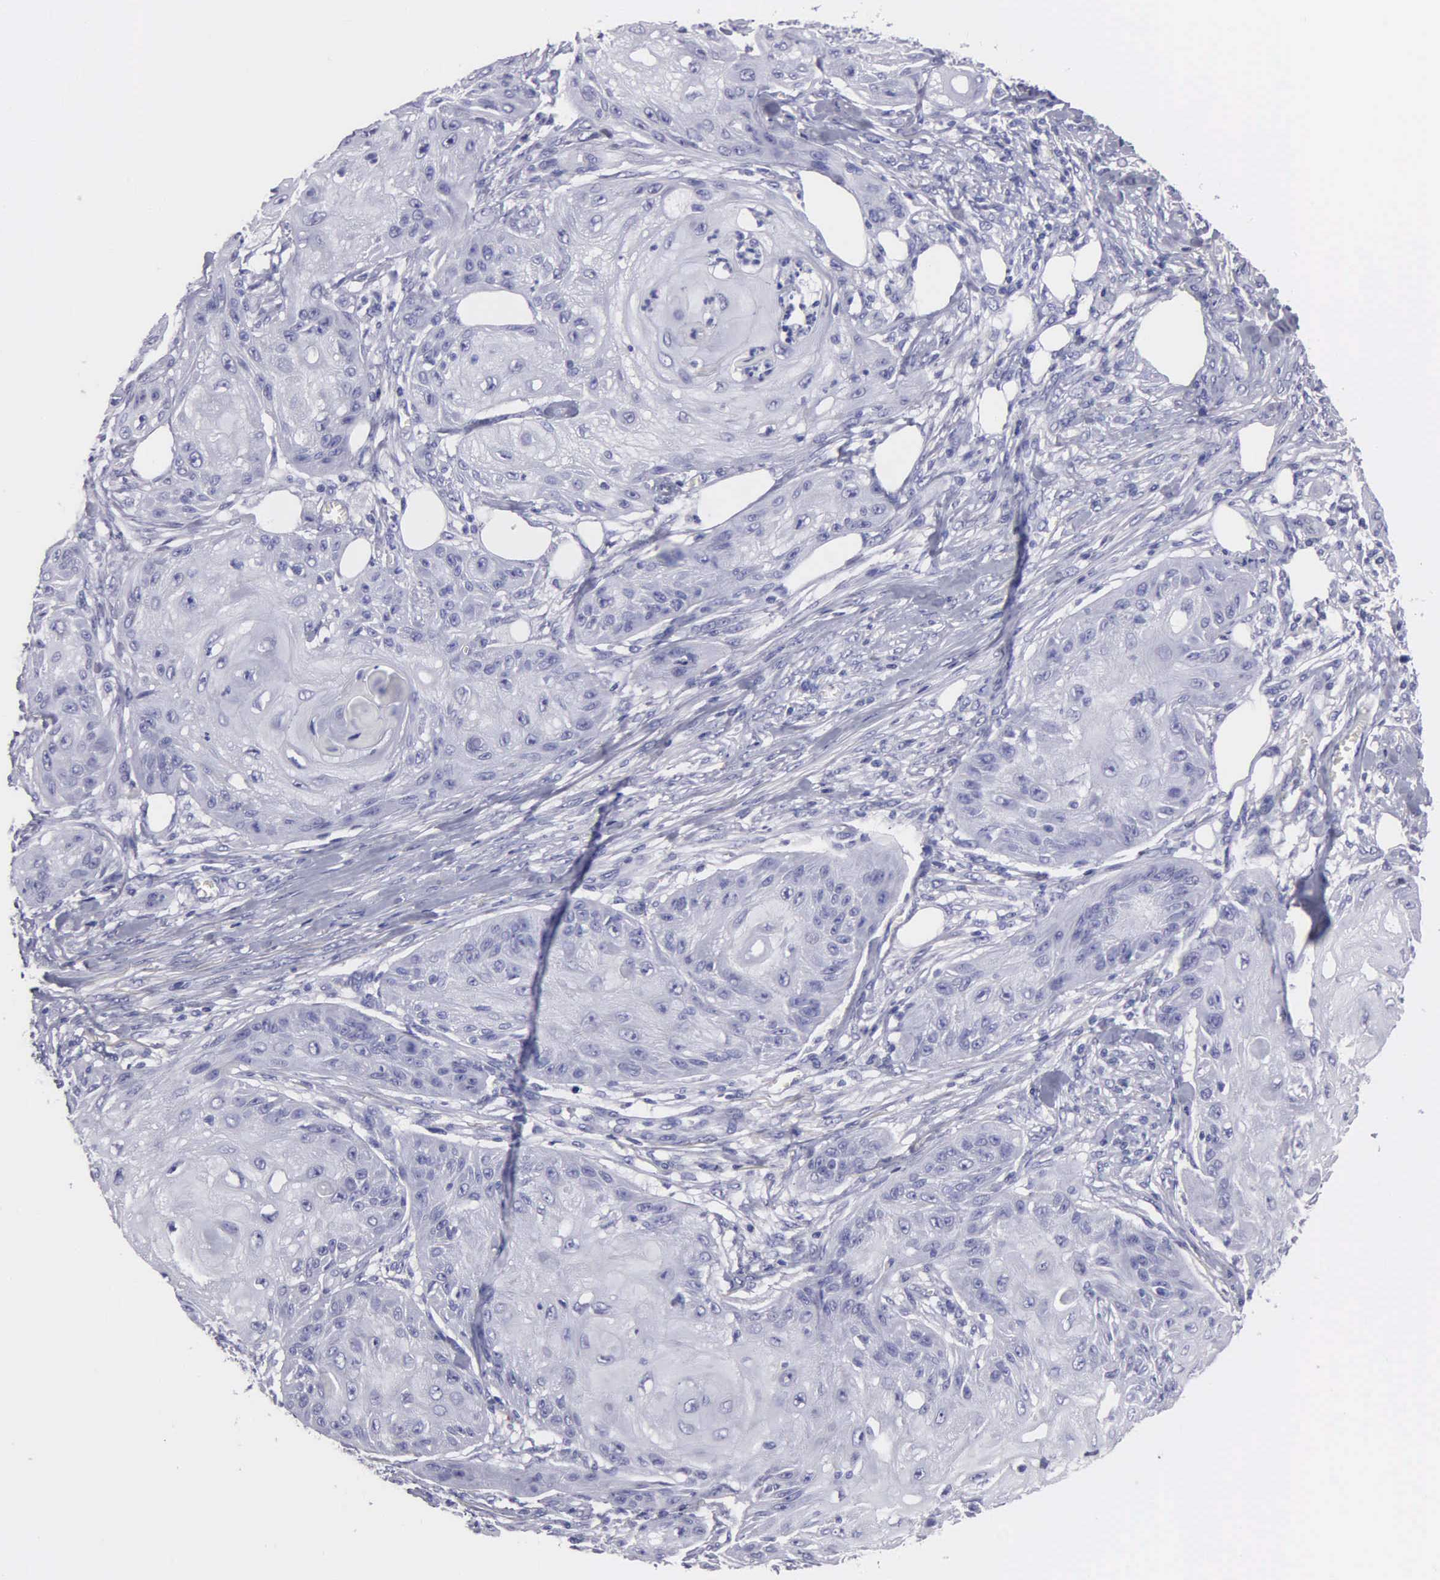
{"staining": {"intensity": "negative", "quantity": "none", "location": "none"}, "tissue": "skin cancer", "cell_type": "Tumor cells", "image_type": "cancer", "snomed": [{"axis": "morphology", "description": "Squamous cell carcinoma, NOS"}, {"axis": "topography", "description": "Skin"}], "caption": "Photomicrograph shows no significant protein positivity in tumor cells of squamous cell carcinoma (skin).", "gene": "FBLN5", "patient": {"sex": "female", "age": 88}}